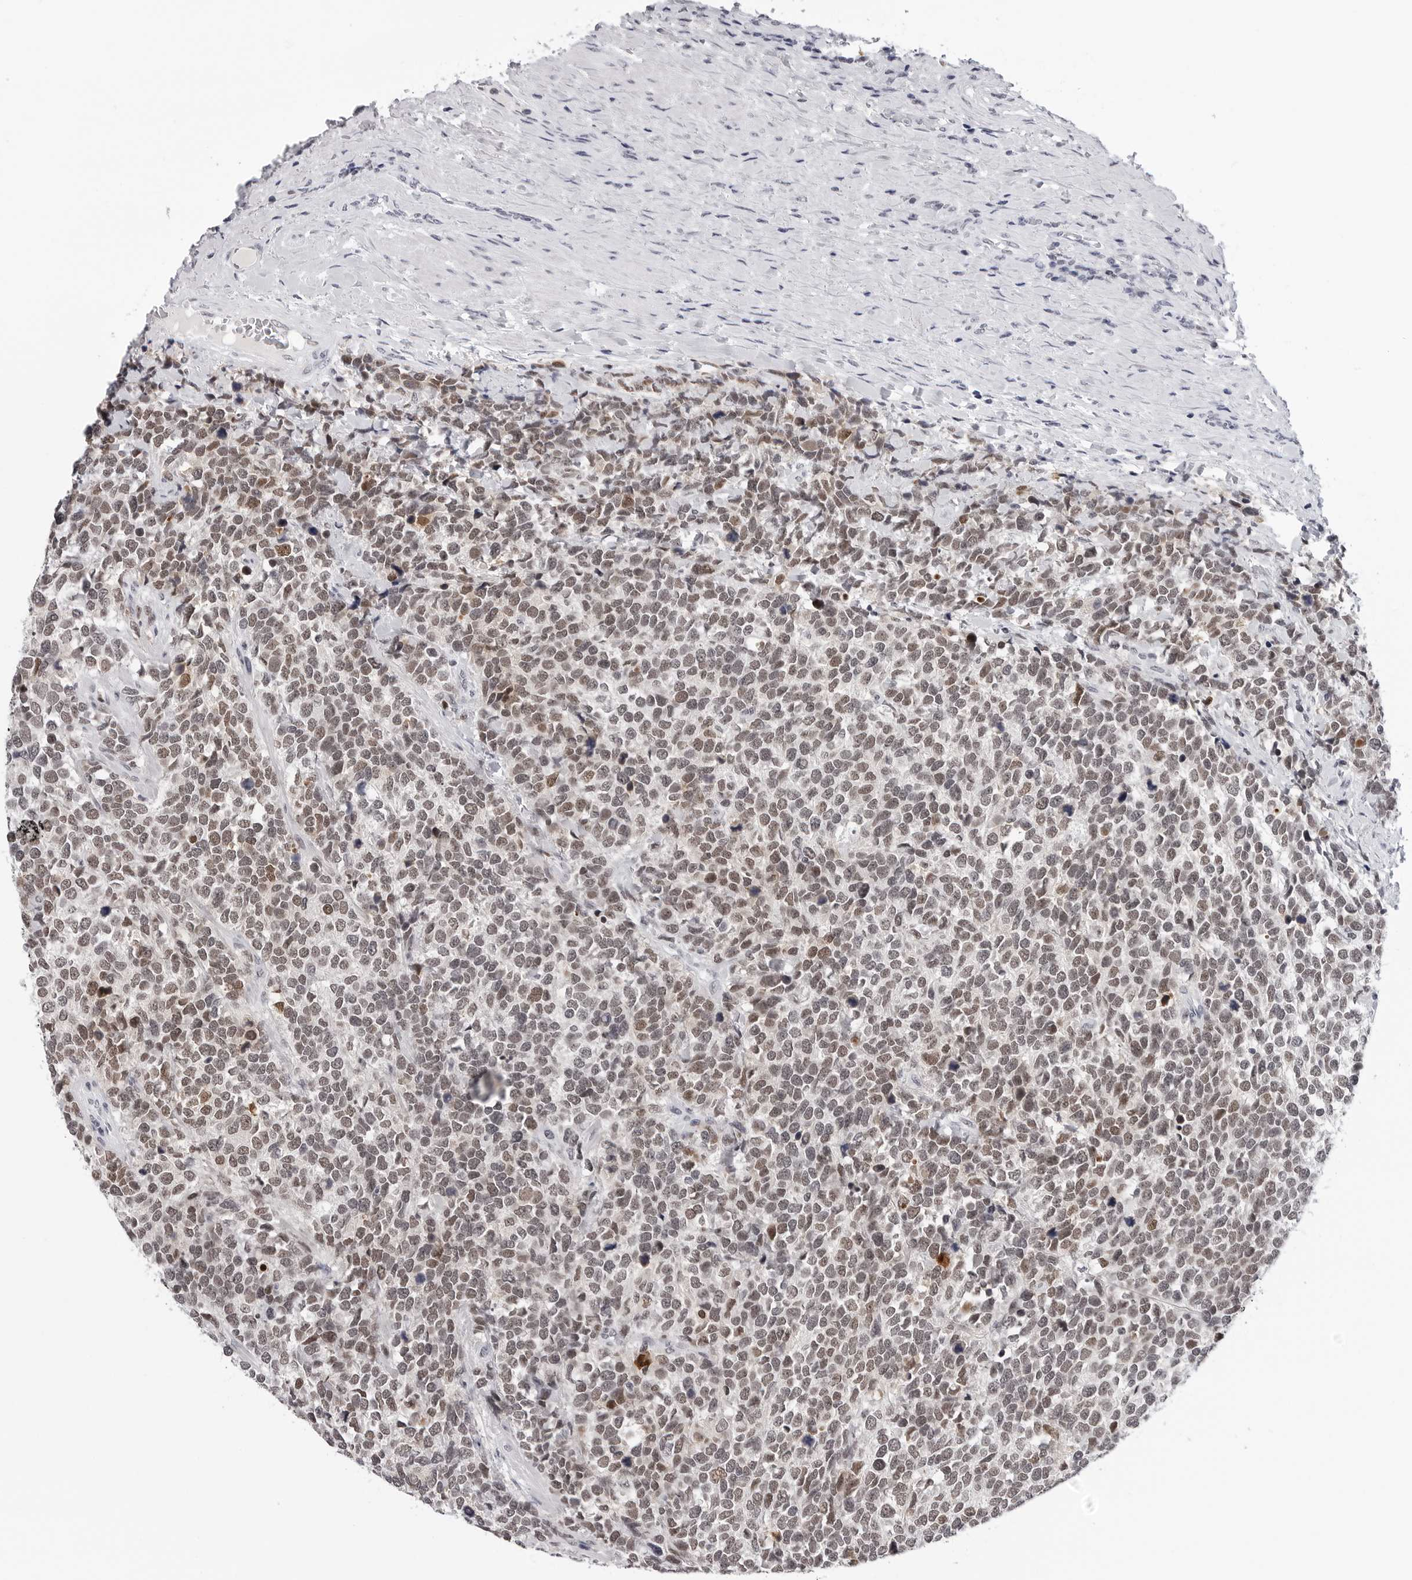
{"staining": {"intensity": "weak", "quantity": ">75%", "location": "nuclear"}, "tissue": "urothelial cancer", "cell_type": "Tumor cells", "image_type": "cancer", "snomed": [{"axis": "morphology", "description": "Urothelial carcinoma, High grade"}, {"axis": "topography", "description": "Urinary bladder"}], "caption": "This micrograph displays high-grade urothelial carcinoma stained with IHC to label a protein in brown. The nuclear of tumor cells show weak positivity for the protein. Nuclei are counter-stained blue.", "gene": "SF3B4", "patient": {"sex": "female", "age": 82}}